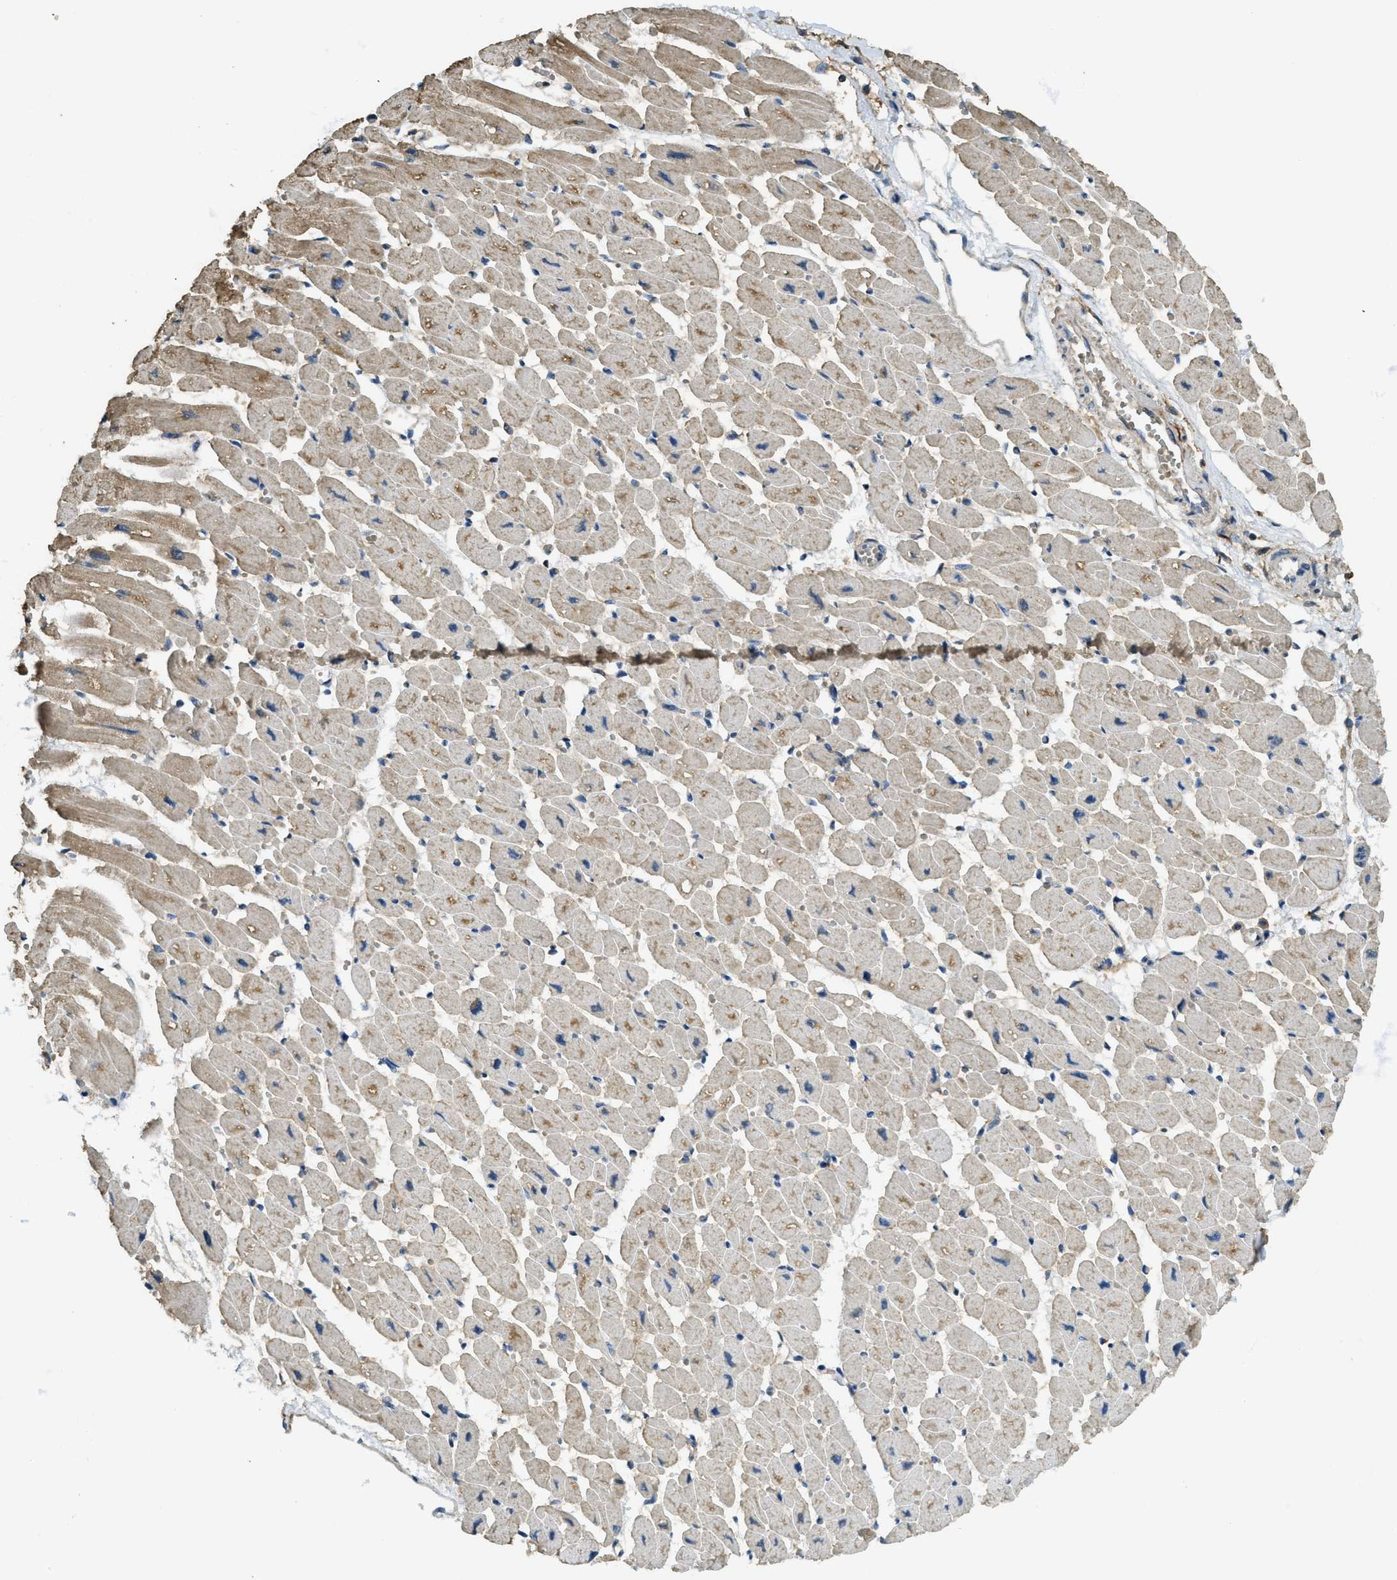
{"staining": {"intensity": "moderate", "quantity": ">75%", "location": "cytoplasmic/membranous"}, "tissue": "heart muscle", "cell_type": "Cardiomyocytes", "image_type": "normal", "snomed": [{"axis": "morphology", "description": "Normal tissue, NOS"}, {"axis": "topography", "description": "Heart"}], "caption": "Cardiomyocytes display medium levels of moderate cytoplasmic/membranous staining in approximately >75% of cells in normal heart muscle. The staining was performed using DAB to visualize the protein expression in brown, while the nuclei were stained in blue with hematoxylin (Magnification: 20x).", "gene": "CD276", "patient": {"sex": "female", "age": 54}}